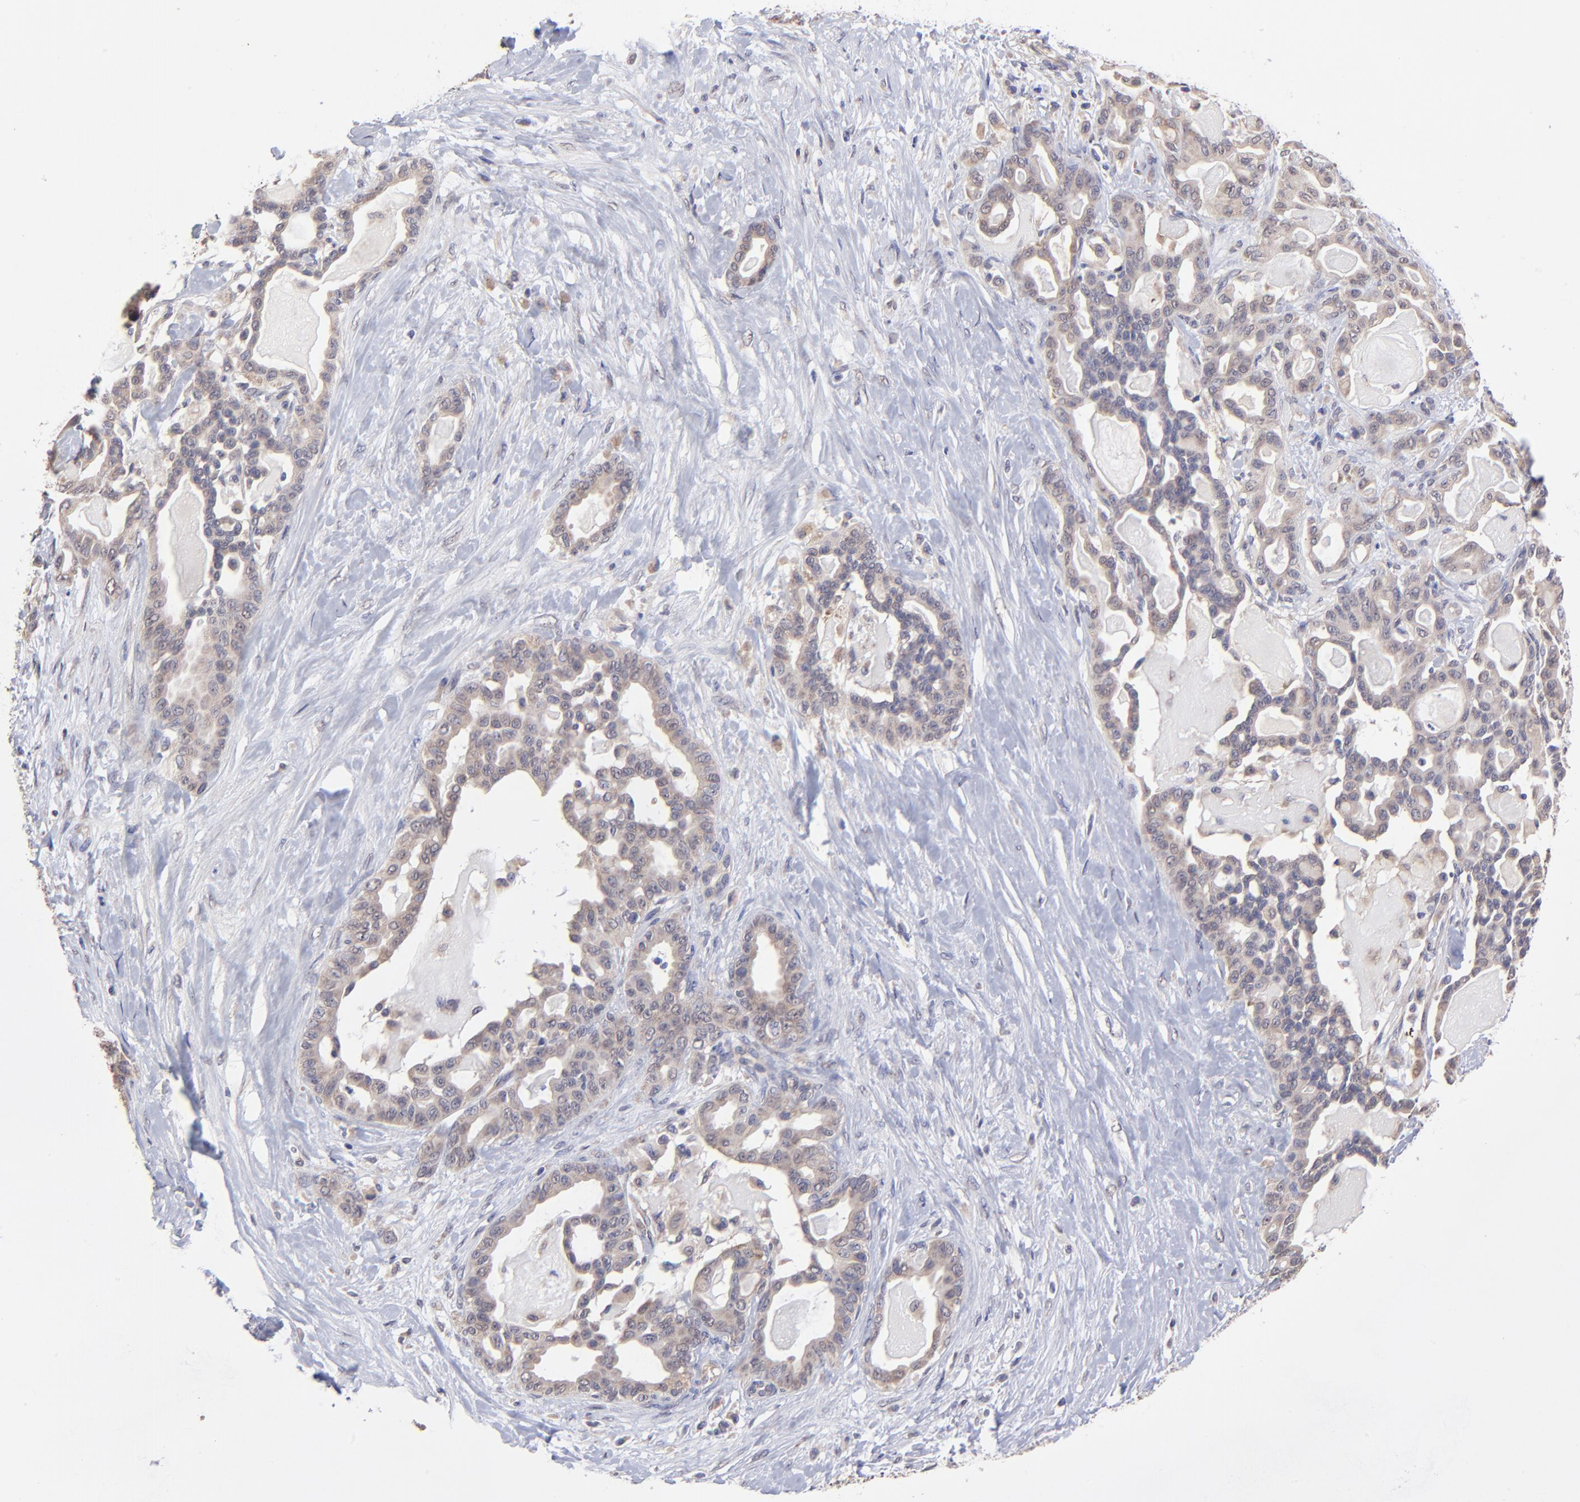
{"staining": {"intensity": "moderate", "quantity": ">75%", "location": "cytoplasmic/membranous"}, "tissue": "pancreatic cancer", "cell_type": "Tumor cells", "image_type": "cancer", "snomed": [{"axis": "morphology", "description": "Adenocarcinoma, NOS"}, {"axis": "topography", "description": "Pancreas"}], "caption": "Immunohistochemical staining of human adenocarcinoma (pancreatic) reveals moderate cytoplasmic/membranous protein expression in approximately >75% of tumor cells. (IHC, brightfield microscopy, high magnification).", "gene": "UBE2H", "patient": {"sex": "male", "age": 63}}